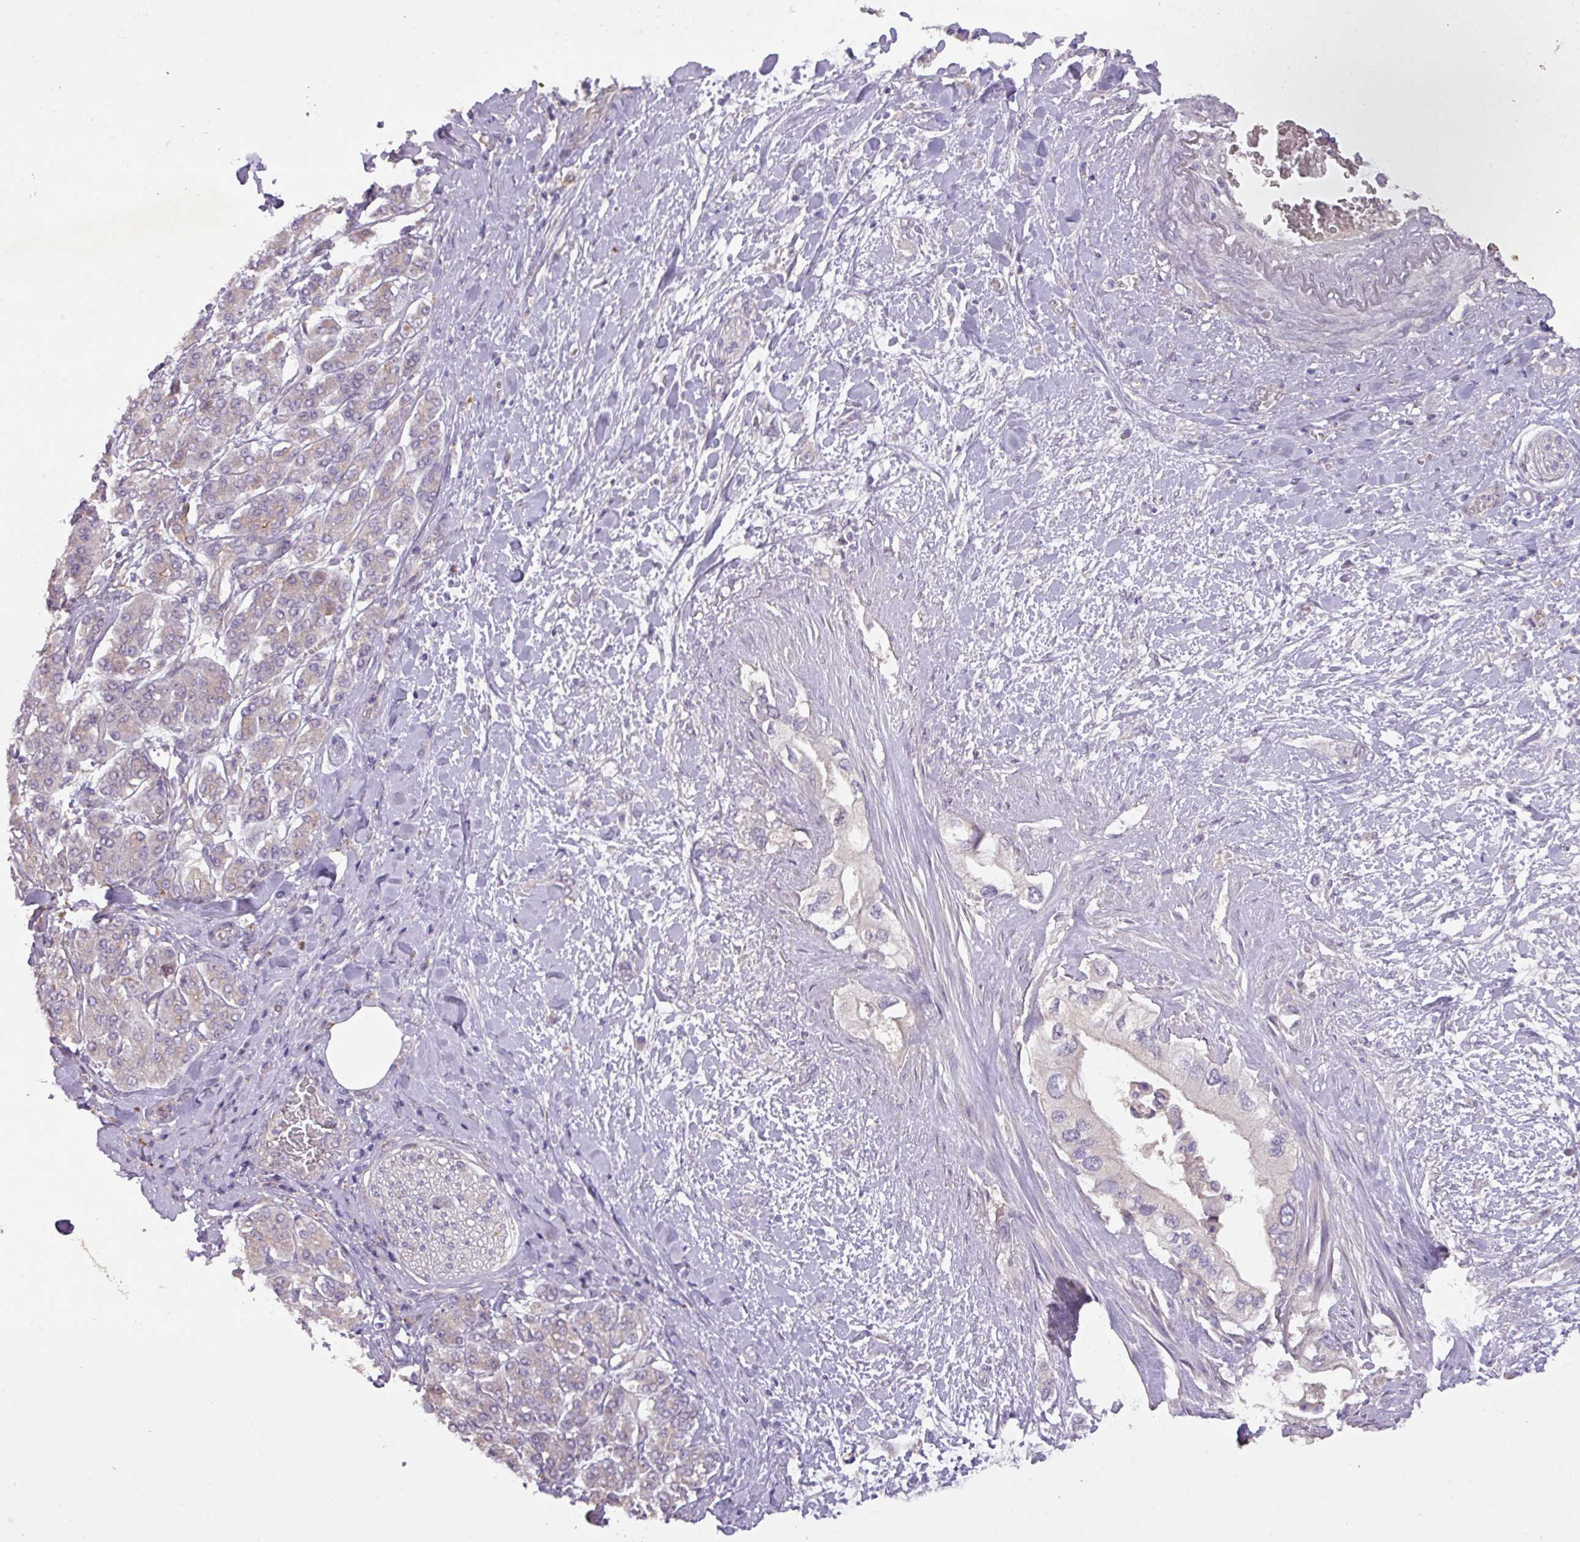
{"staining": {"intensity": "negative", "quantity": "none", "location": "none"}, "tissue": "pancreatic cancer", "cell_type": "Tumor cells", "image_type": "cancer", "snomed": [{"axis": "morphology", "description": "Inflammation, NOS"}, {"axis": "morphology", "description": "Adenocarcinoma, NOS"}, {"axis": "topography", "description": "Pancreas"}], "caption": "Immunohistochemistry of human adenocarcinoma (pancreatic) demonstrates no staining in tumor cells.", "gene": "PRADC1", "patient": {"sex": "female", "age": 56}}